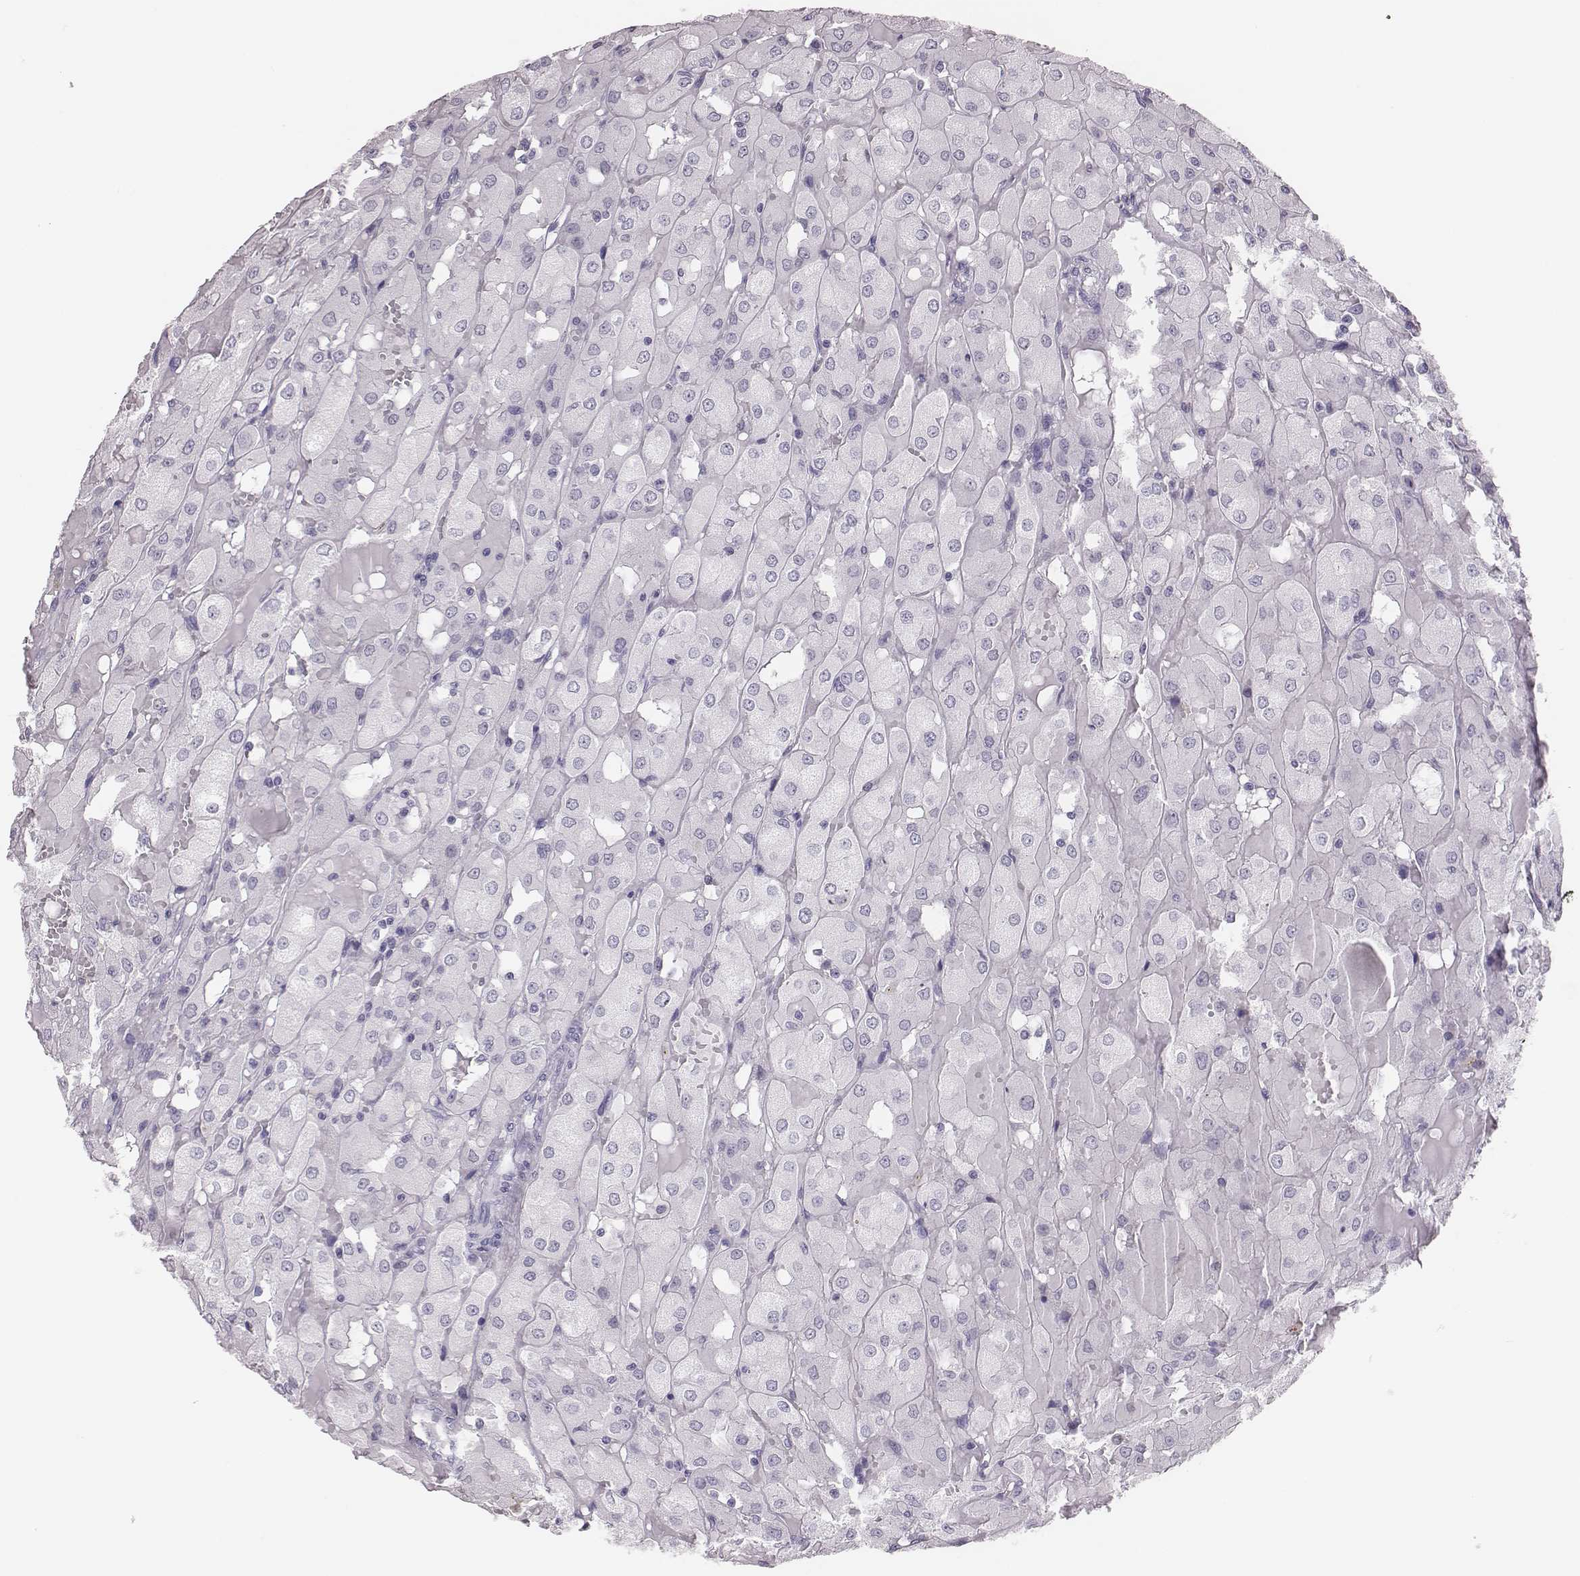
{"staining": {"intensity": "negative", "quantity": "none", "location": "none"}, "tissue": "renal cancer", "cell_type": "Tumor cells", "image_type": "cancer", "snomed": [{"axis": "morphology", "description": "Adenocarcinoma, NOS"}, {"axis": "topography", "description": "Kidney"}], "caption": "IHC of human renal cancer demonstrates no staining in tumor cells. (DAB (3,3'-diaminobenzidine) IHC visualized using brightfield microscopy, high magnification).", "gene": "H1-6", "patient": {"sex": "male", "age": 72}}